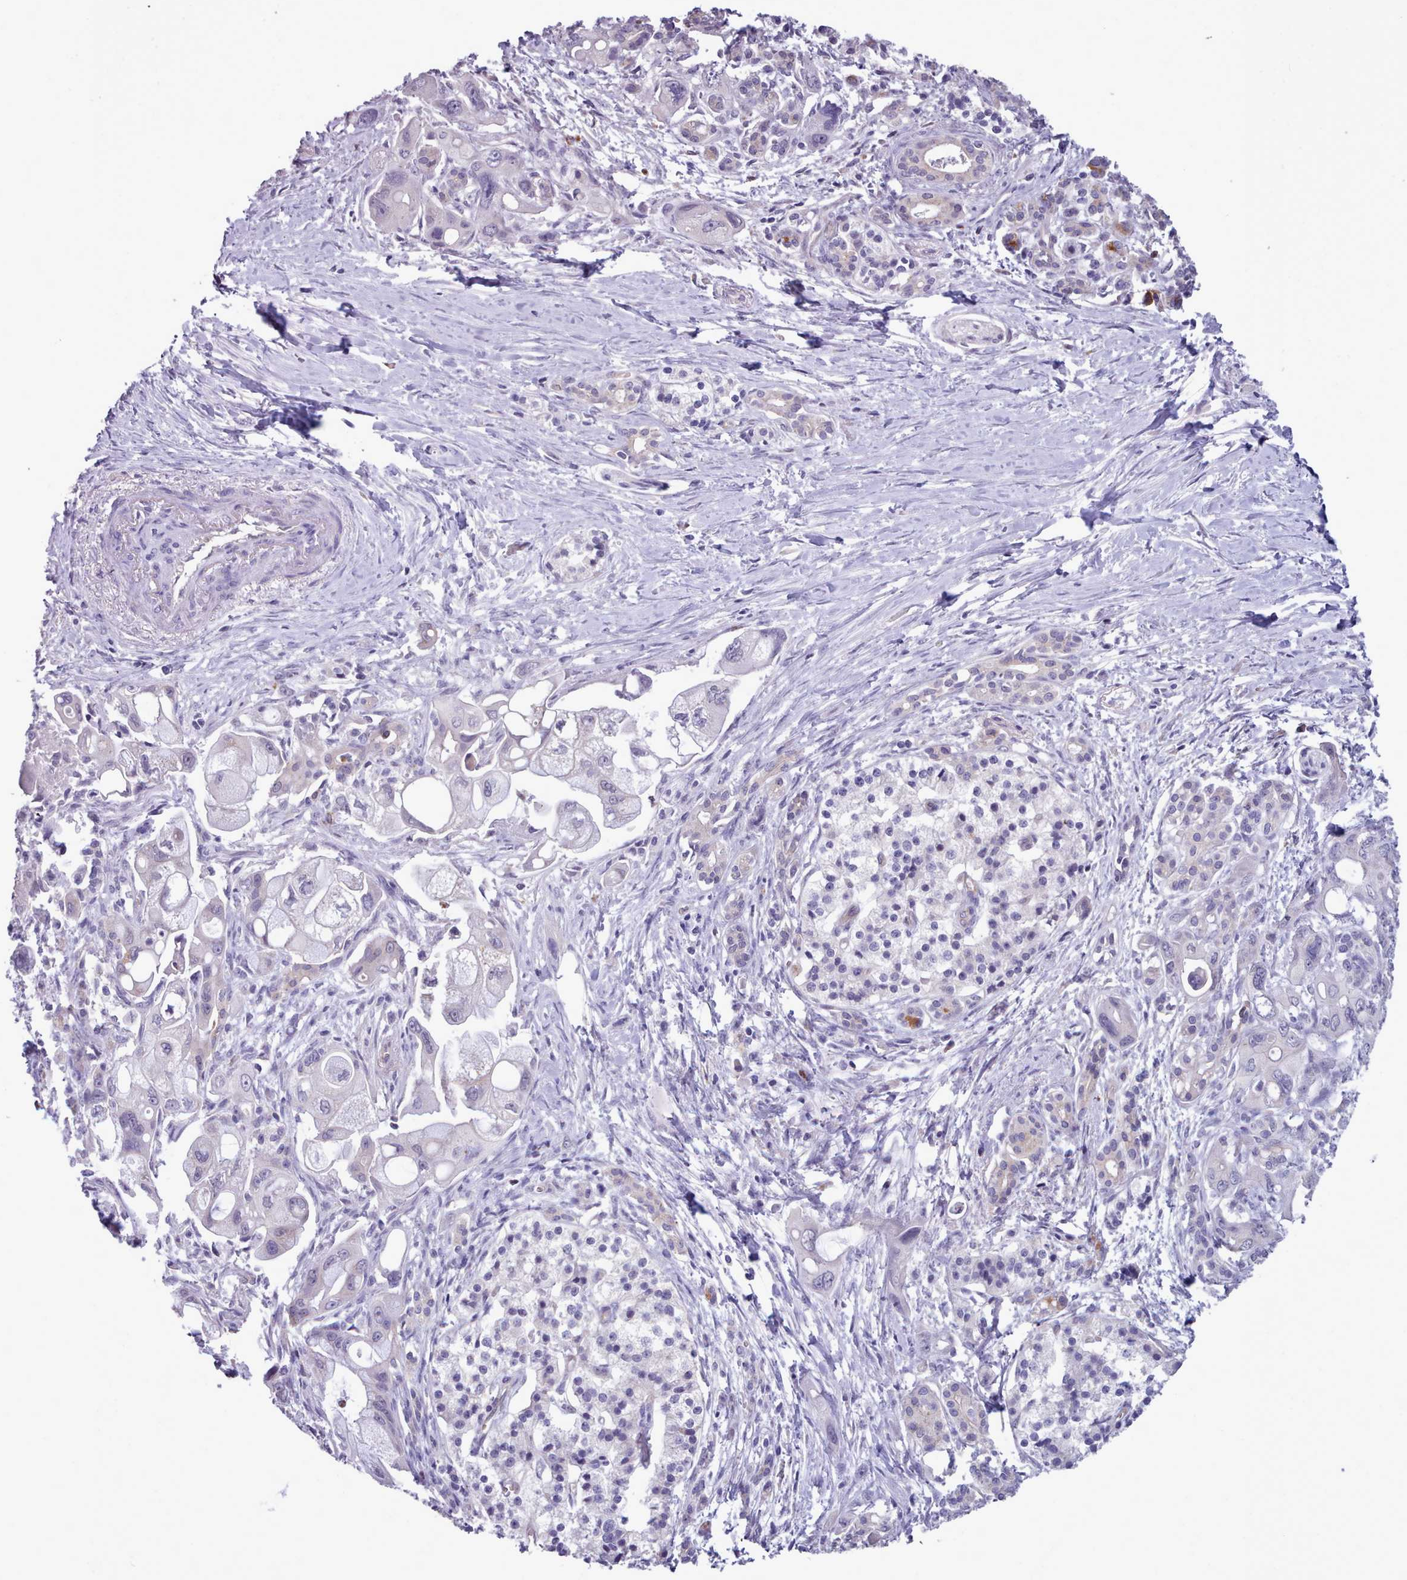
{"staining": {"intensity": "negative", "quantity": "none", "location": "none"}, "tissue": "pancreatic cancer", "cell_type": "Tumor cells", "image_type": "cancer", "snomed": [{"axis": "morphology", "description": "Adenocarcinoma, NOS"}, {"axis": "topography", "description": "Pancreas"}], "caption": "Micrograph shows no protein positivity in tumor cells of pancreatic cancer (adenocarcinoma) tissue. (DAB (3,3'-diaminobenzidine) IHC, high magnification).", "gene": "KCTD16", "patient": {"sex": "male", "age": 68}}